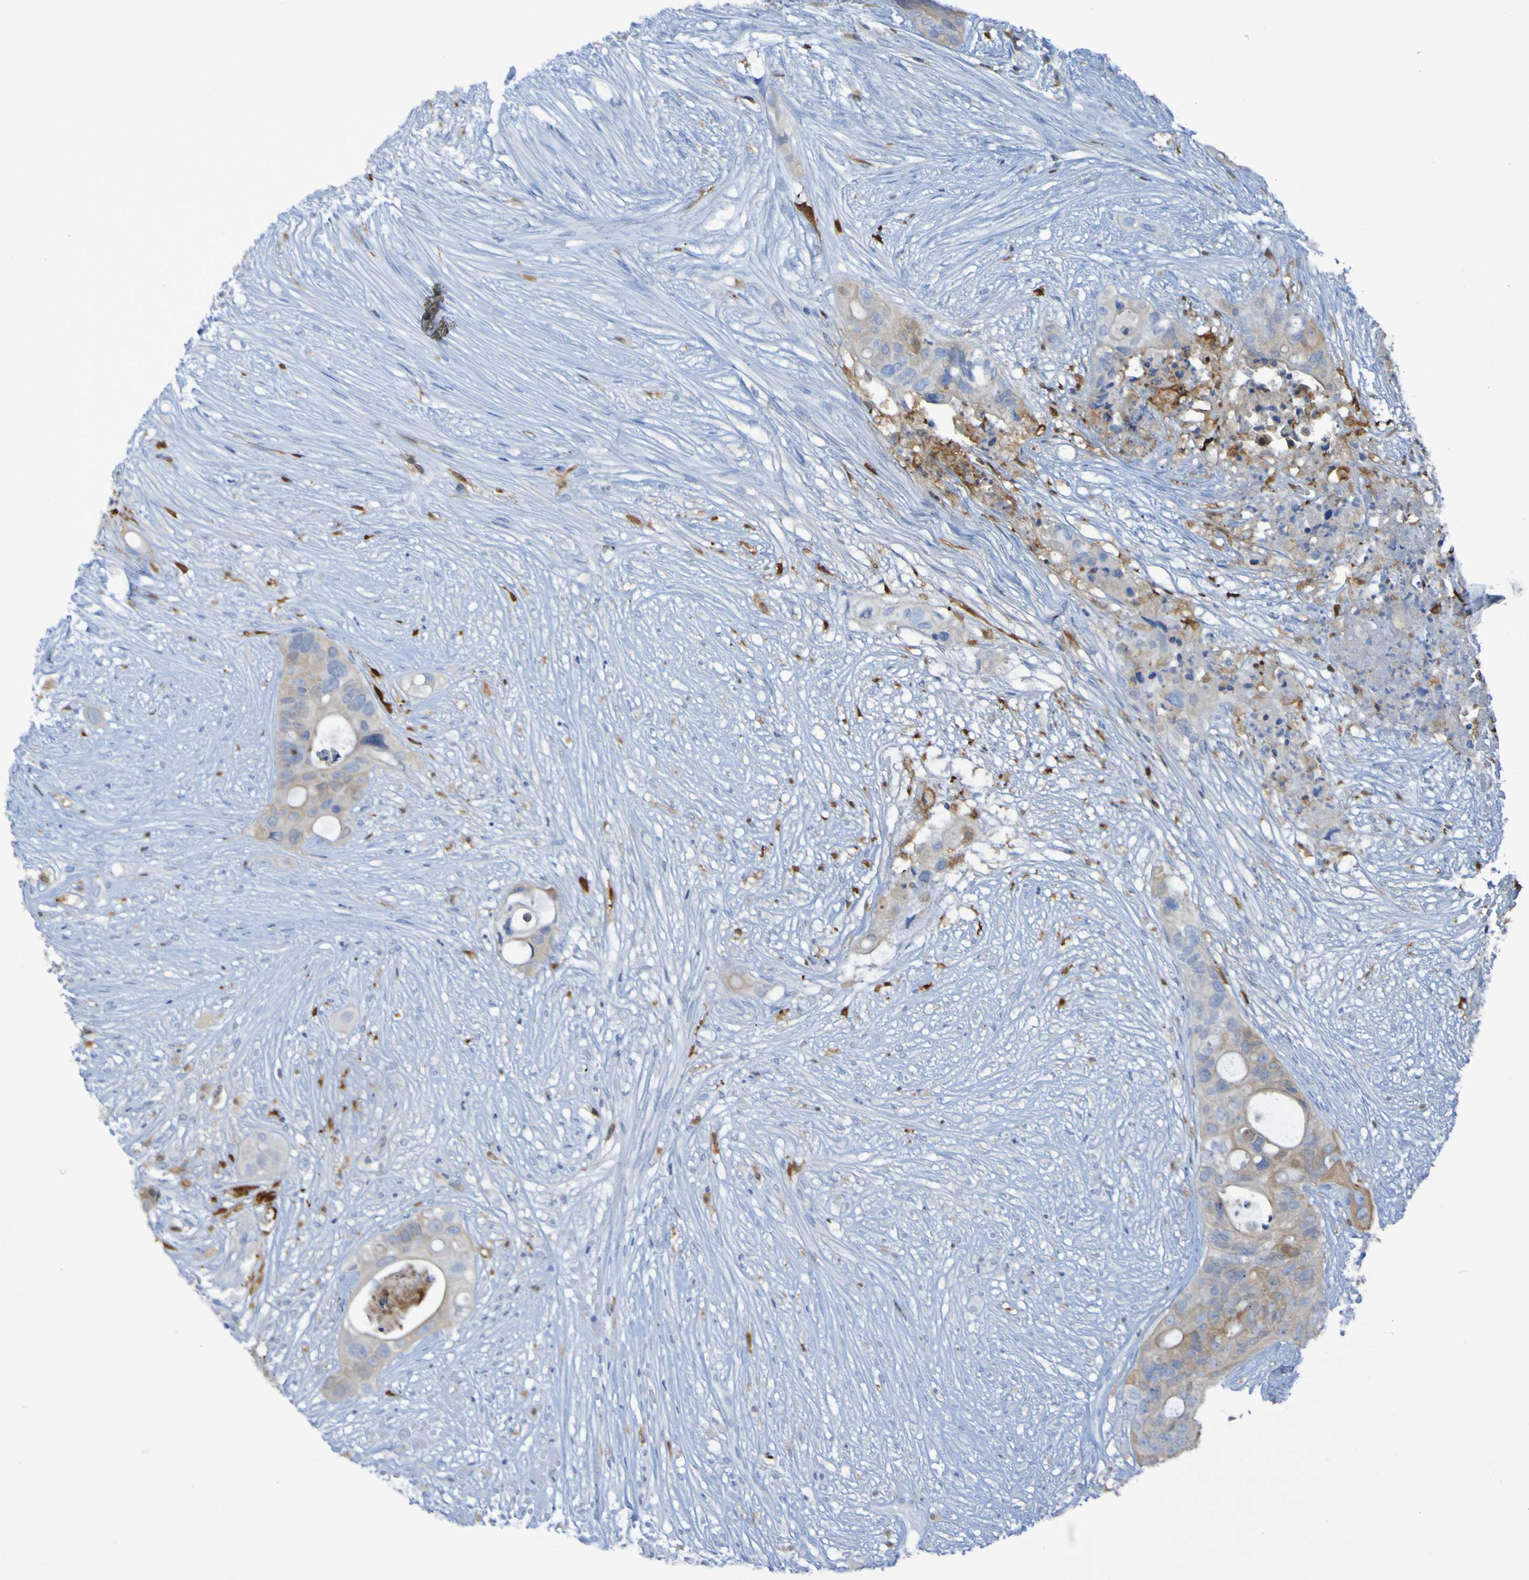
{"staining": {"intensity": "moderate", "quantity": "<25%", "location": "cytoplasmic/membranous"}, "tissue": "colorectal cancer", "cell_type": "Tumor cells", "image_type": "cancer", "snomed": [{"axis": "morphology", "description": "Adenocarcinoma, NOS"}, {"axis": "topography", "description": "Colon"}], "caption": "Colorectal cancer tissue demonstrates moderate cytoplasmic/membranous staining in about <25% of tumor cells", "gene": "MPPE1", "patient": {"sex": "female", "age": 57}}